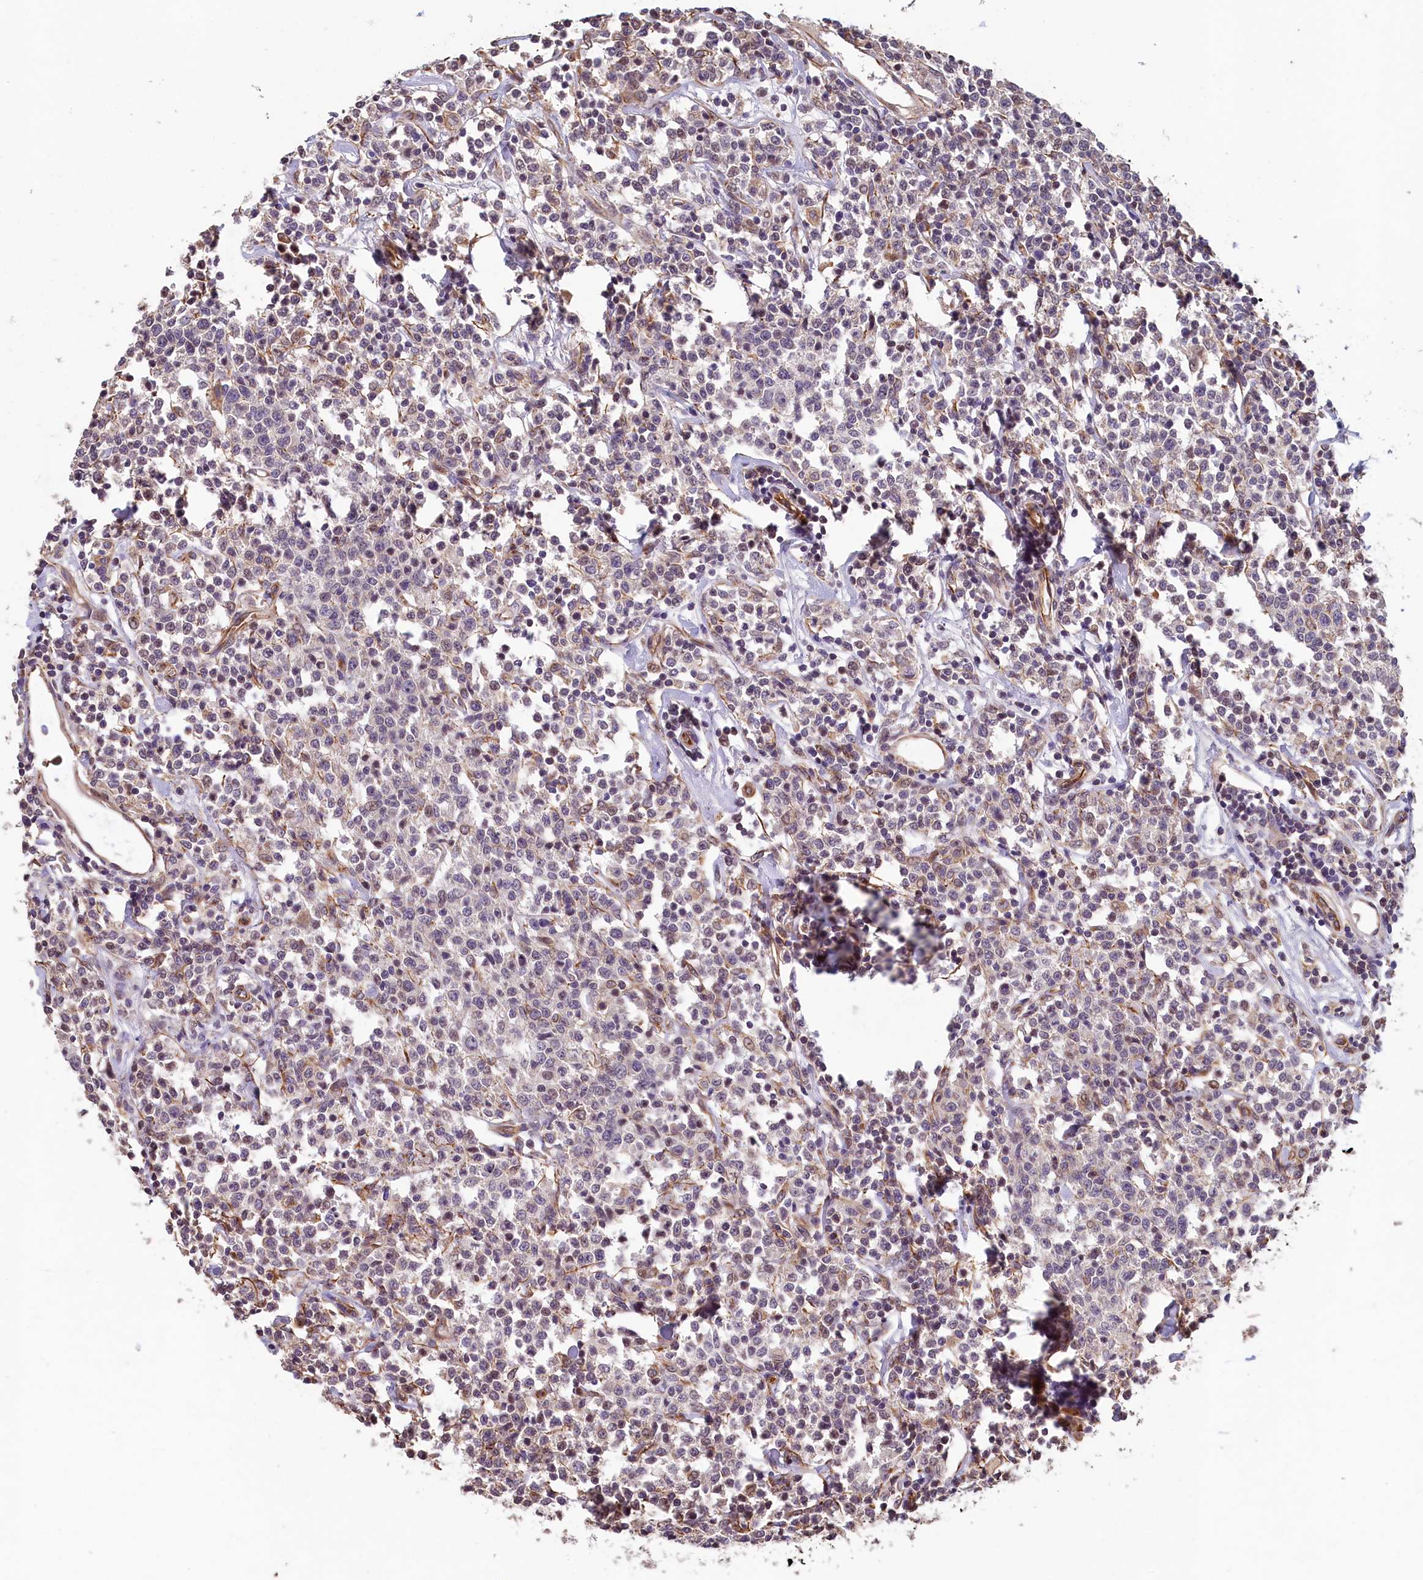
{"staining": {"intensity": "negative", "quantity": "none", "location": "none"}, "tissue": "lymphoma", "cell_type": "Tumor cells", "image_type": "cancer", "snomed": [{"axis": "morphology", "description": "Malignant lymphoma, non-Hodgkin's type, Low grade"}, {"axis": "topography", "description": "Small intestine"}], "caption": "The photomicrograph displays no staining of tumor cells in lymphoma.", "gene": "ACSBG1", "patient": {"sex": "female", "age": 59}}